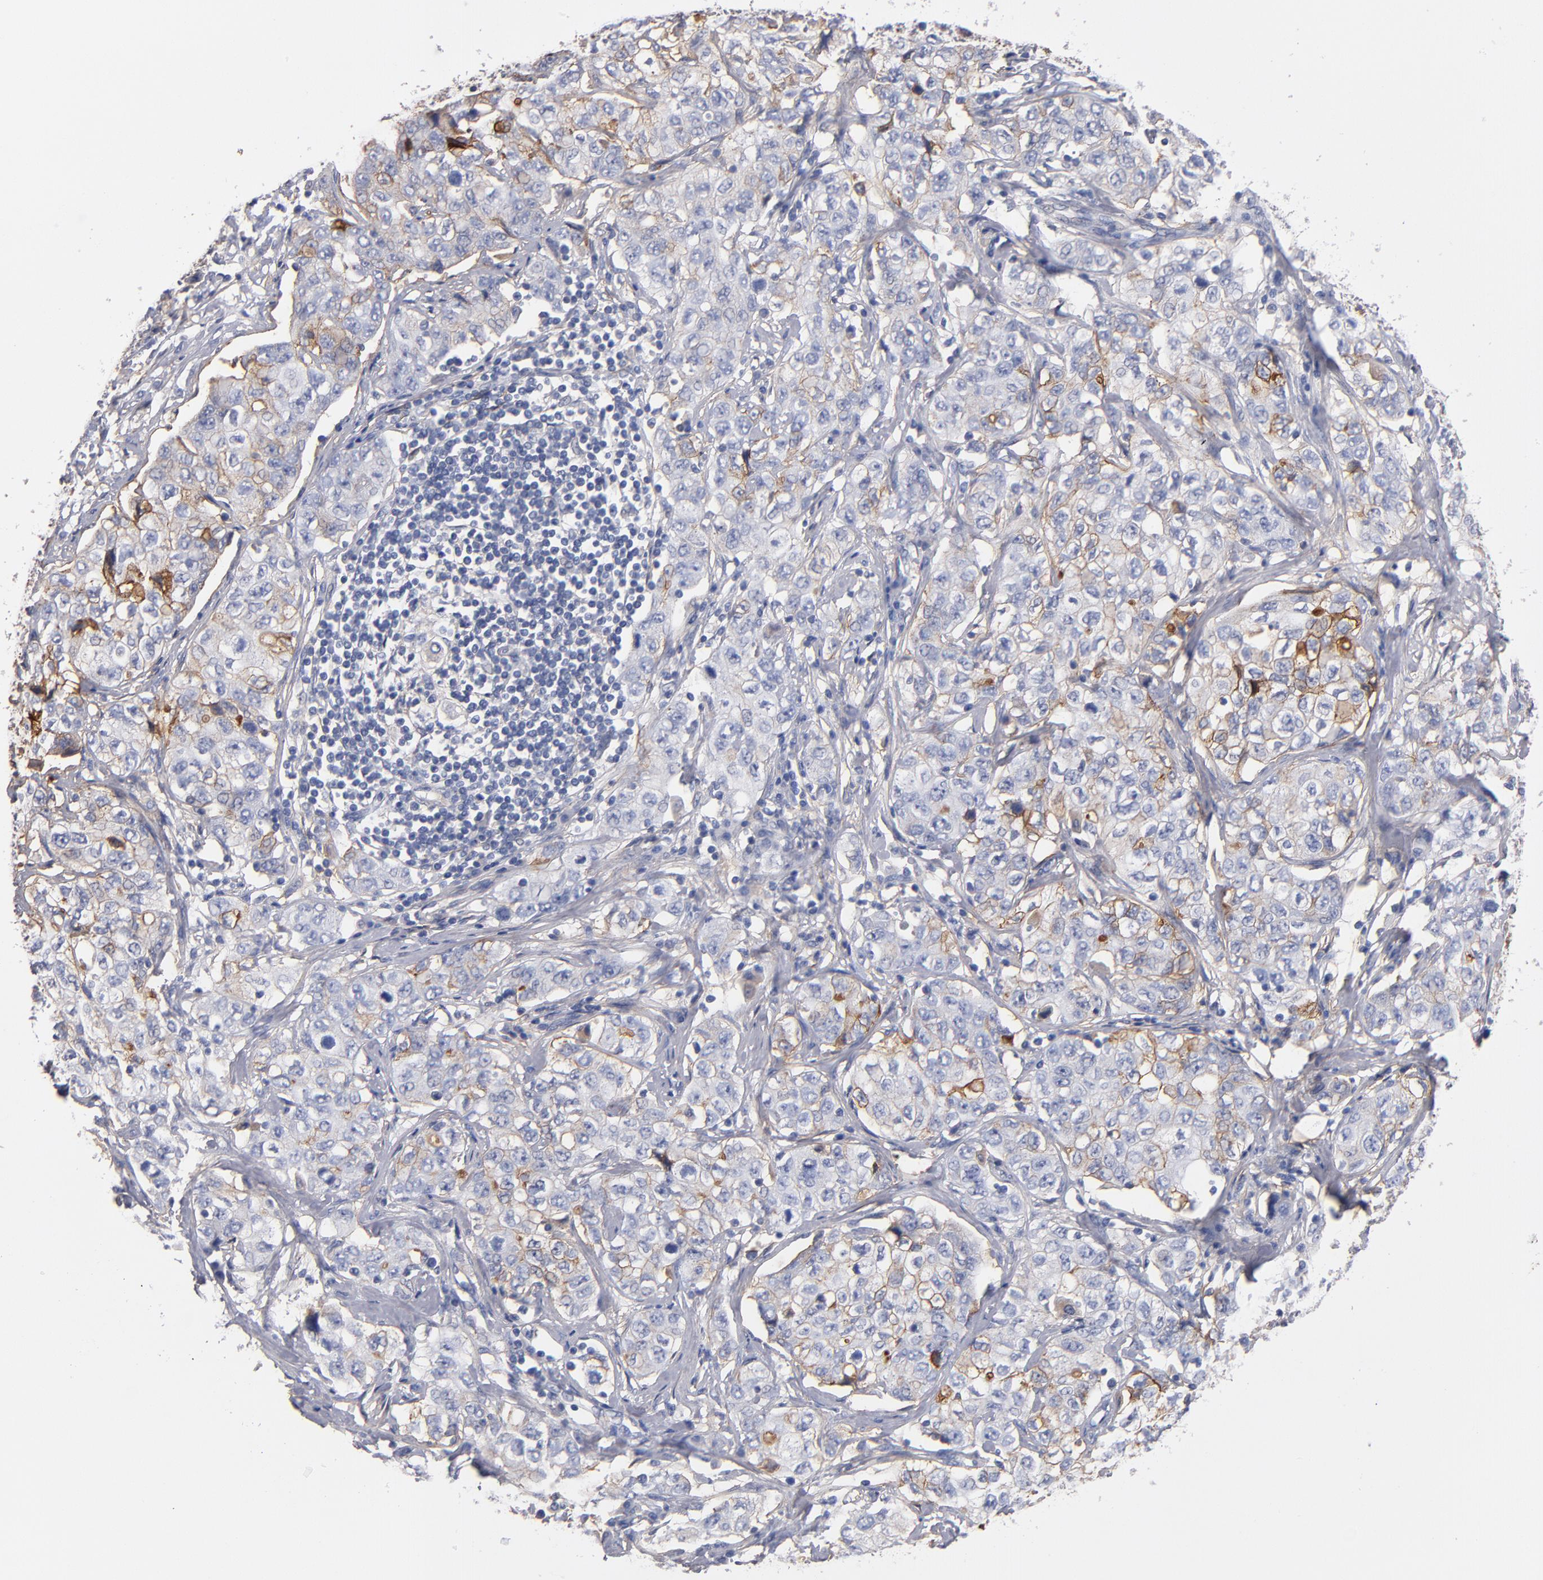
{"staining": {"intensity": "weak", "quantity": "<25%", "location": "cytoplasmic/membranous"}, "tissue": "stomach cancer", "cell_type": "Tumor cells", "image_type": "cancer", "snomed": [{"axis": "morphology", "description": "Adenocarcinoma, NOS"}, {"axis": "topography", "description": "Stomach"}], "caption": "This photomicrograph is of stomach cancer (adenocarcinoma) stained with immunohistochemistry (IHC) to label a protein in brown with the nuclei are counter-stained blue. There is no positivity in tumor cells.", "gene": "PLSCR4", "patient": {"sex": "male", "age": 48}}